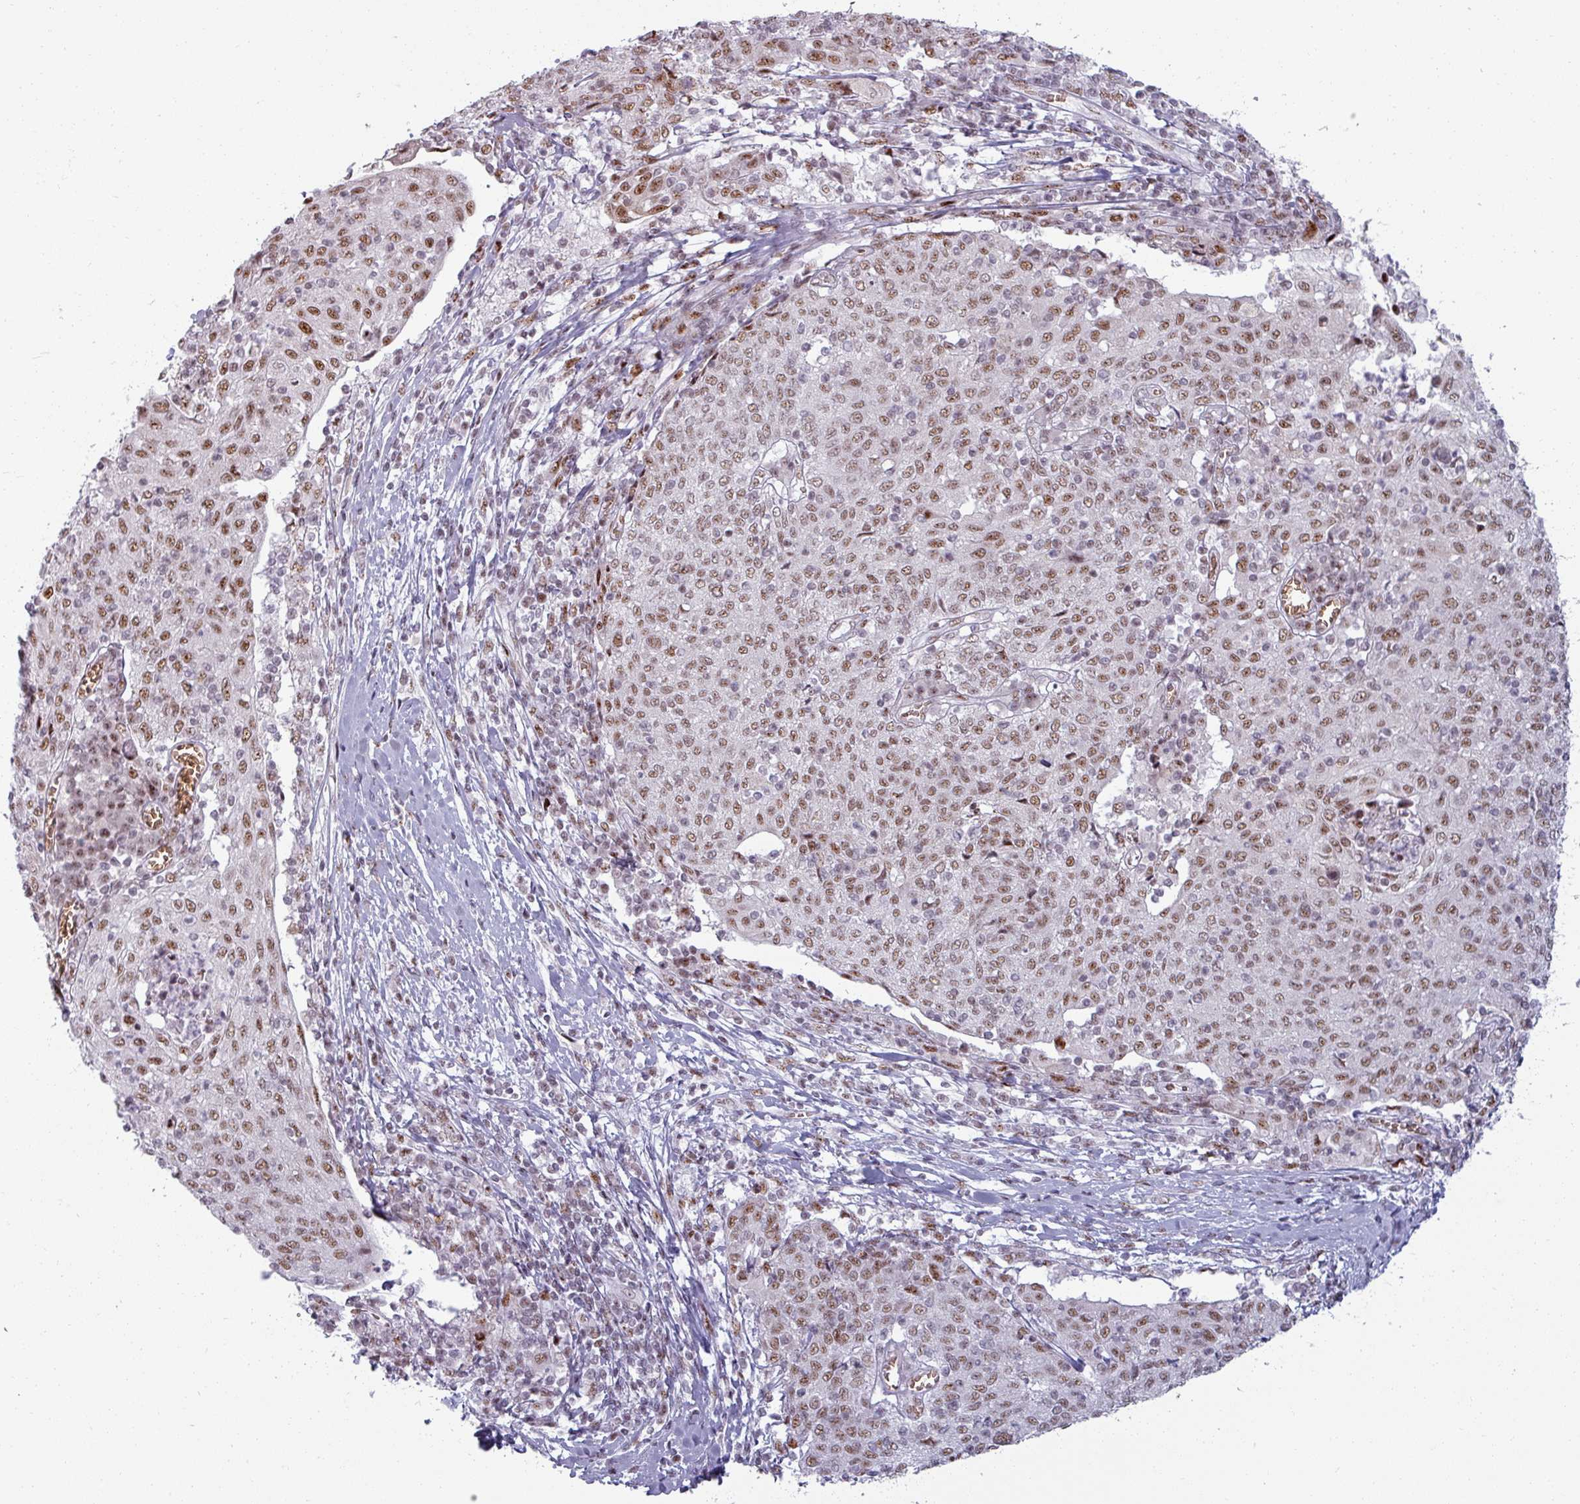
{"staining": {"intensity": "moderate", "quantity": ">75%", "location": "nuclear"}, "tissue": "cervical cancer", "cell_type": "Tumor cells", "image_type": "cancer", "snomed": [{"axis": "morphology", "description": "Squamous cell carcinoma, NOS"}, {"axis": "topography", "description": "Cervix"}], "caption": "Immunohistochemical staining of human cervical squamous cell carcinoma displays medium levels of moderate nuclear protein expression in approximately >75% of tumor cells.", "gene": "NCOR1", "patient": {"sex": "female", "age": 52}}